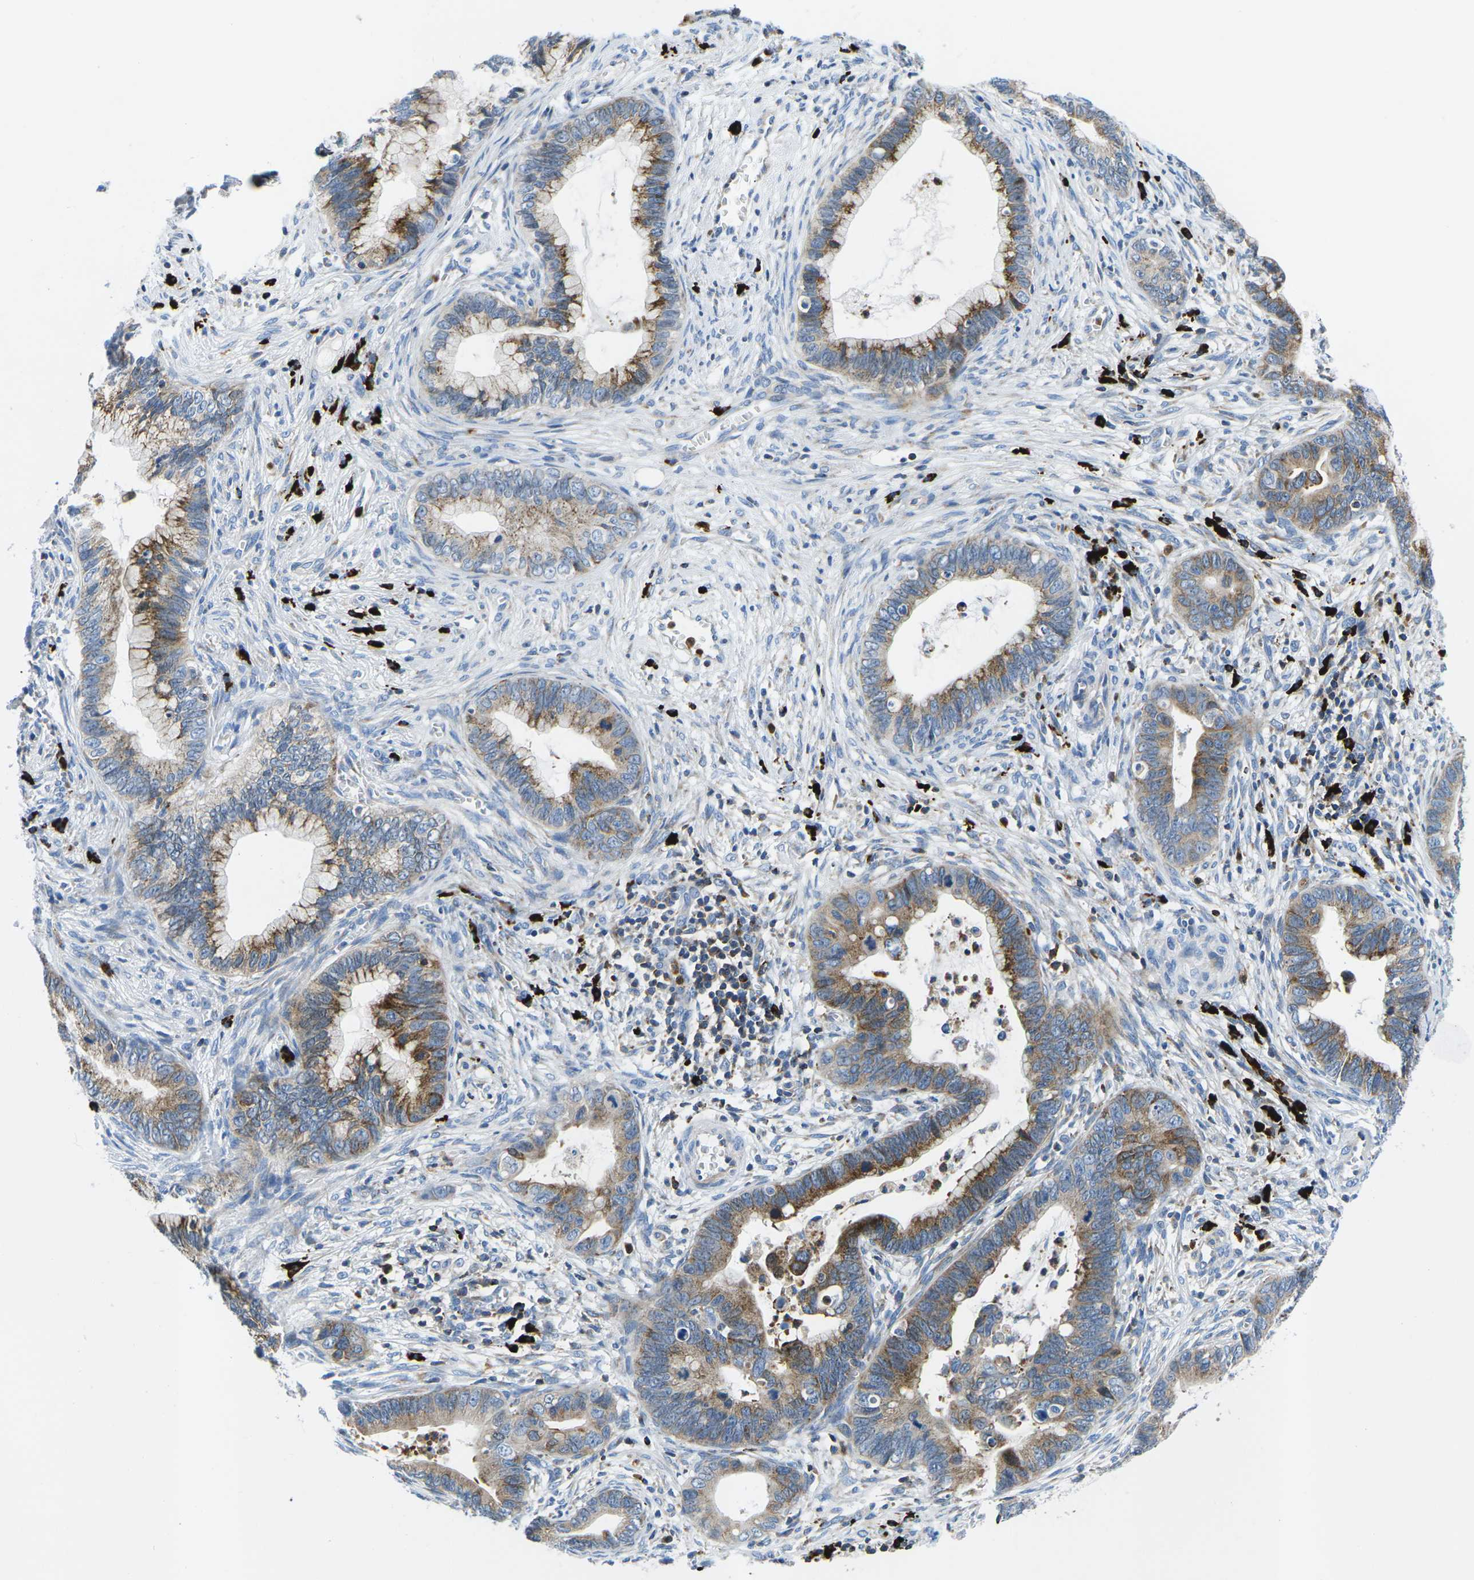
{"staining": {"intensity": "moderate", "quantity": ">75%", "location": "cytoplasmic/membranous"}, "tissue": "cervical cancer", "cell_type": "Tumor cells", "image_type": "cancer", "snomed": [{"axis": "morphology", "description": "Adenocarcinoma, NOS"}, {"axis": "topography", "description": "Cervix"}], "caption": "Cervical adenocarcinoma stained with a brown dye exhibits moderate cytoplasmic/membranous positive expression in approximately >75% of tumor cells.", "gene": "MC4R", "patient": {"sex": "female", "age": 44}}